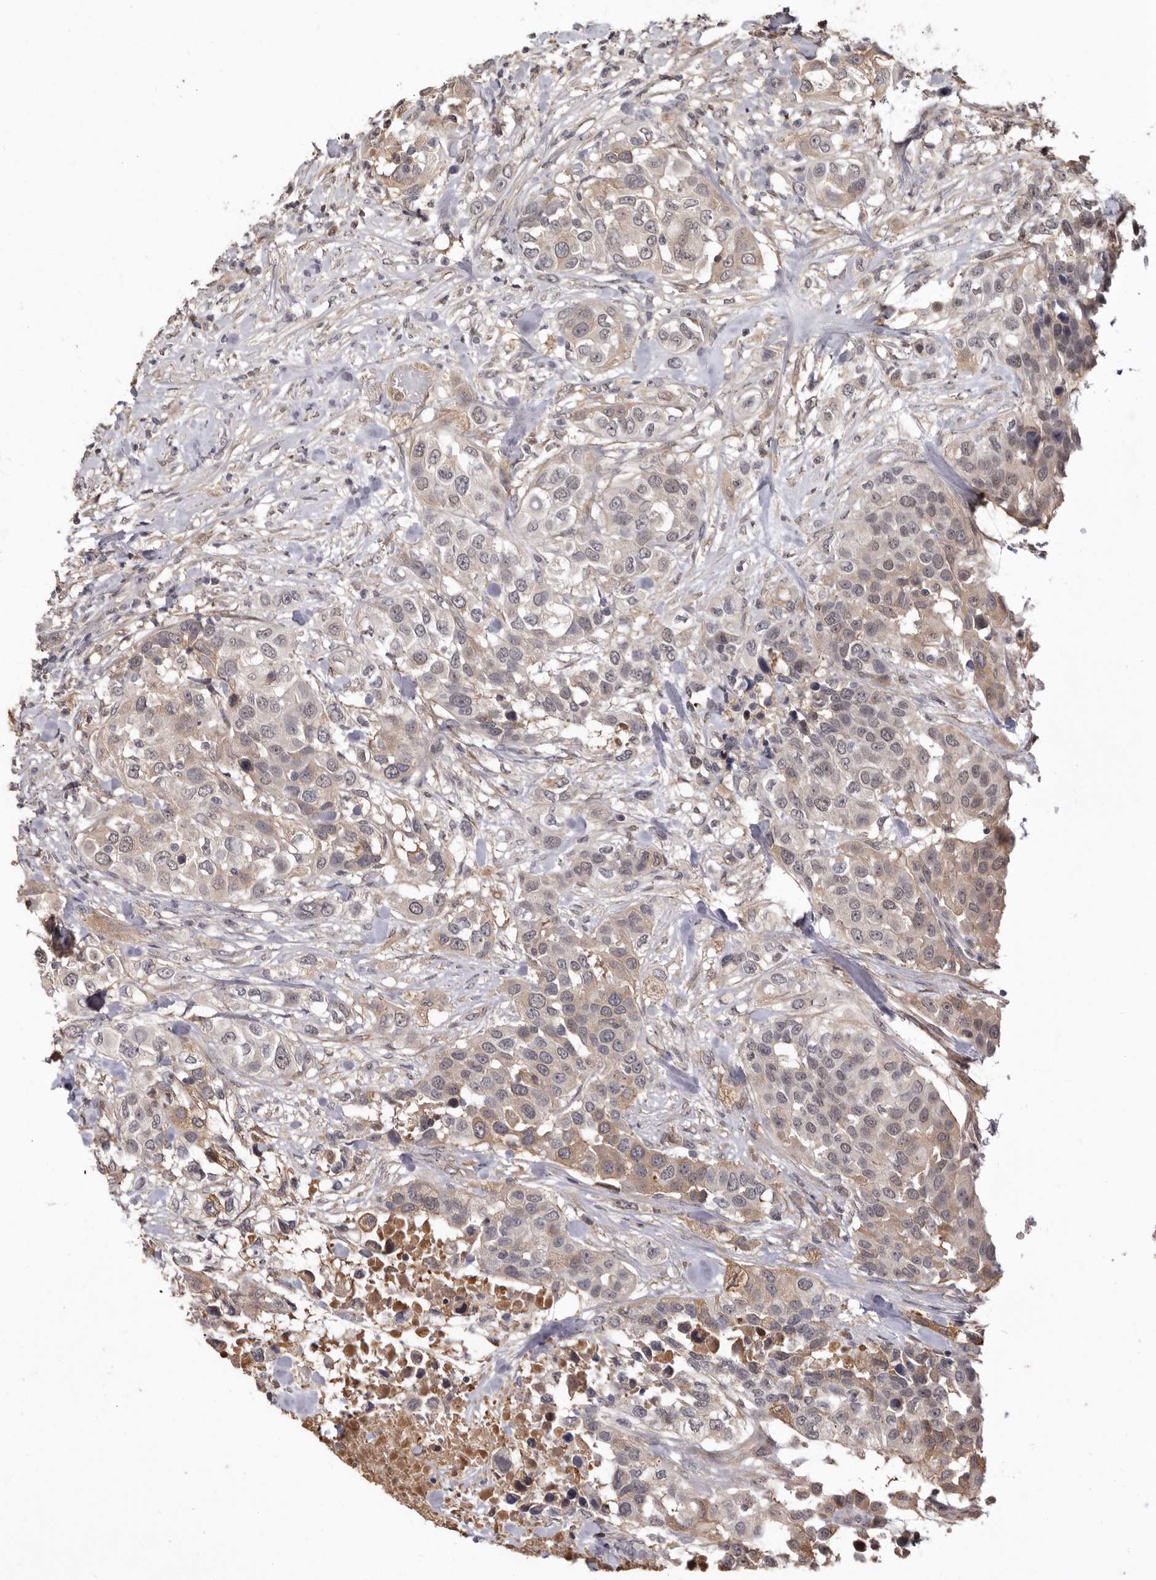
{"staining": {"intensity": "moderate", "quantity": ">75%", "location": "cytoplasmic/membranous"}, "tissue": "urothelial cancer", "cell_type": "Tumor cells", "image_type": "cancer", "snomed": [{"axis": "morphology", "description": "Urothelial carcinoma, High grade"}, {"axis": "topography", "description": "Urinary bladder"}], "caption": "There is medium levels of moderate cytoplasmic/membranous positivity in tumor cells of urothelial cancer, as demonstrated by immunohistochemical staining (brown color).", "gene": "LRGUK", "patient": {"sex": "female", "age": 80}}